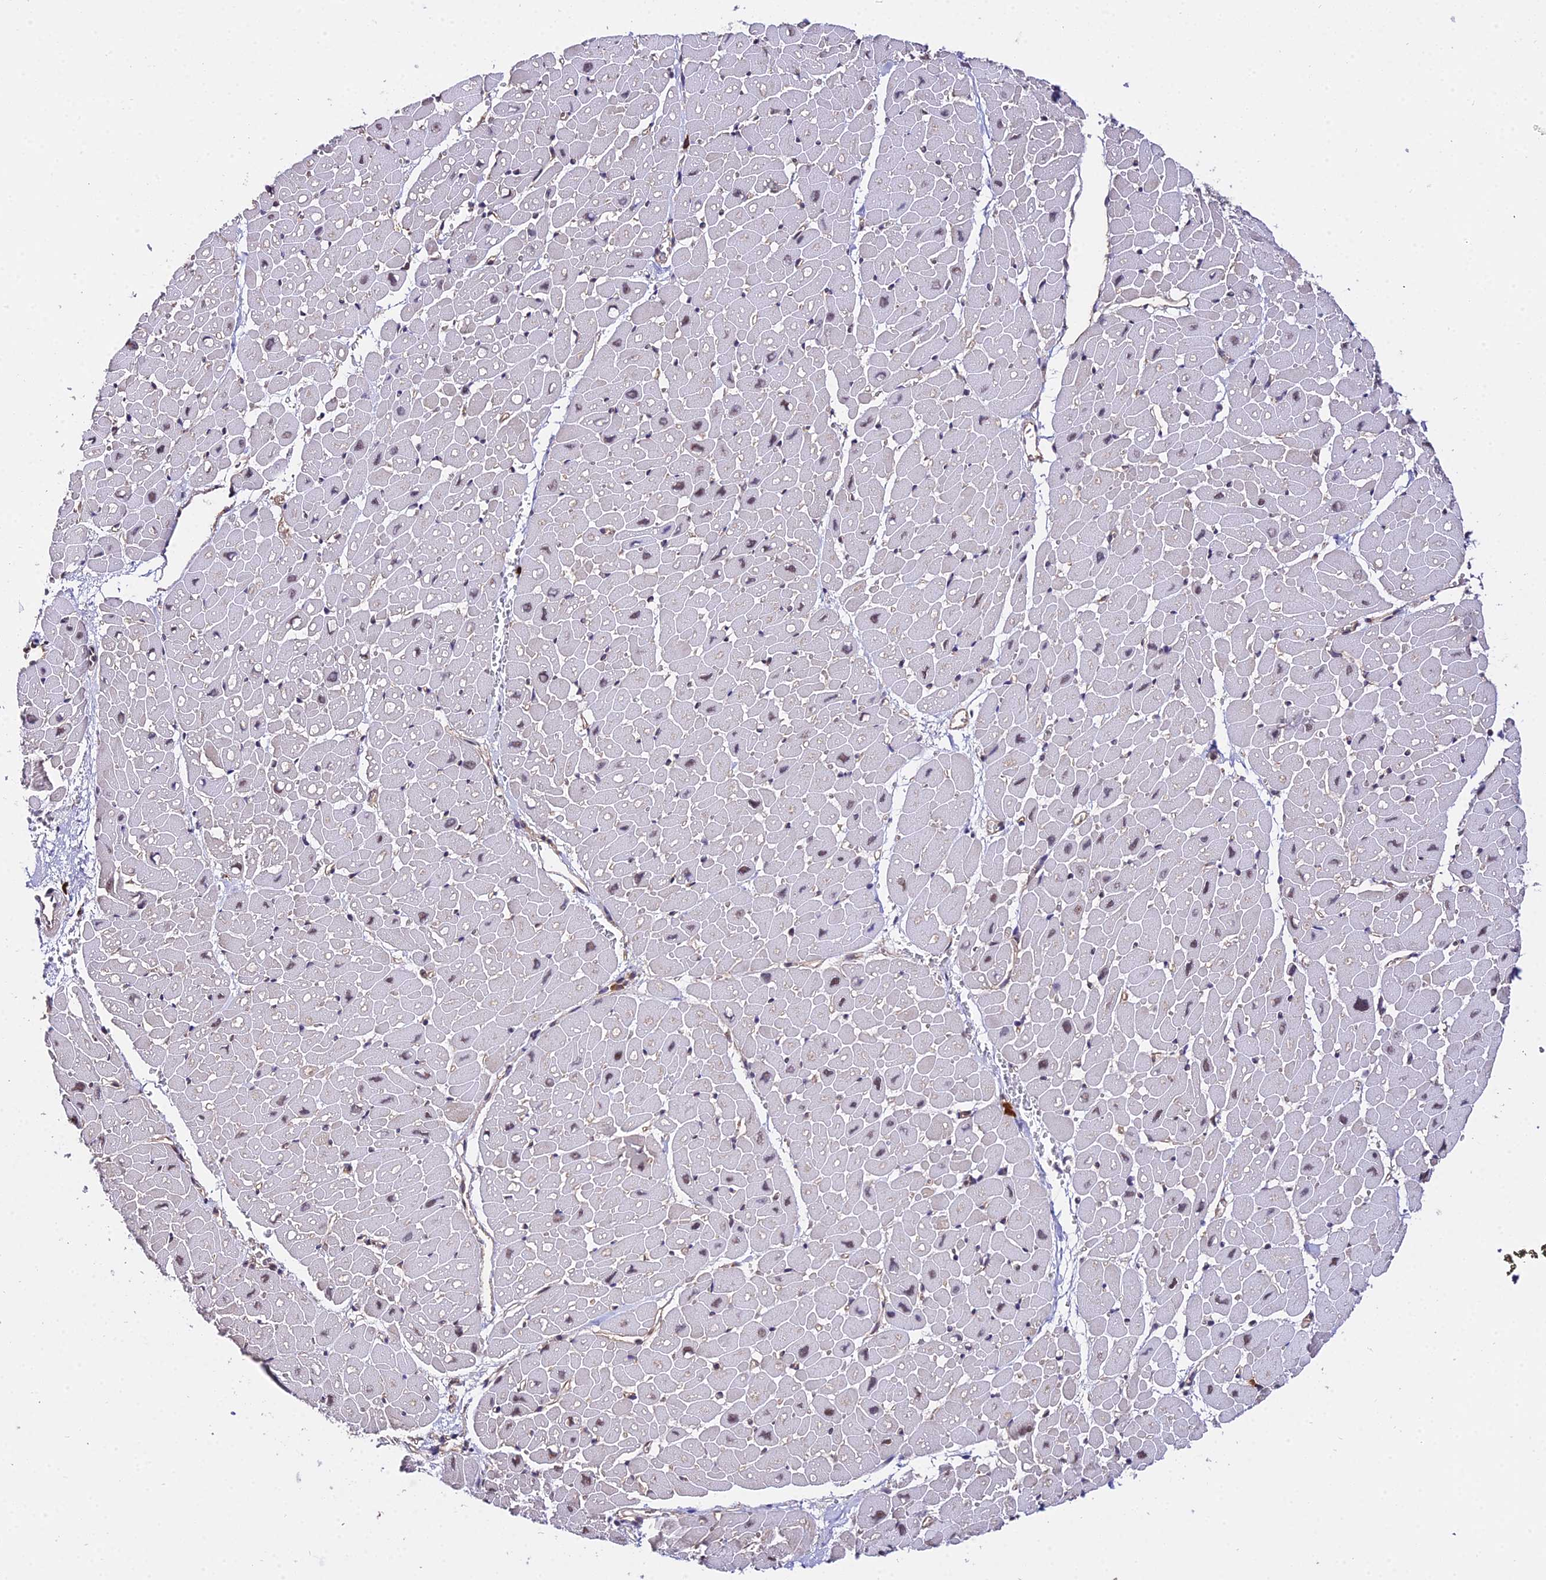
{"staining": {"intensity": "negative", "quantity": "none", "location": "none"}, "tissue": "heart muscle", "cell_type": "Cardiomyocytes", "image_type": "normal", "snomed": [{"axis": "morphology", "description": "Normal tissue, NOS"}, {"axis": "topography", "description": "Heart"}], "caption": "Photomicrograph shows no significant protein positivity in cardiomyocytes of unremarkable heart muscle. The staining is performed using DAB (3,3'-diaminobenzidine) brown chromogen with nuclei counter-stained in using hematoxylin.", "gene": "POLR2I", "patient": {"sex": "male", "age": 45}}